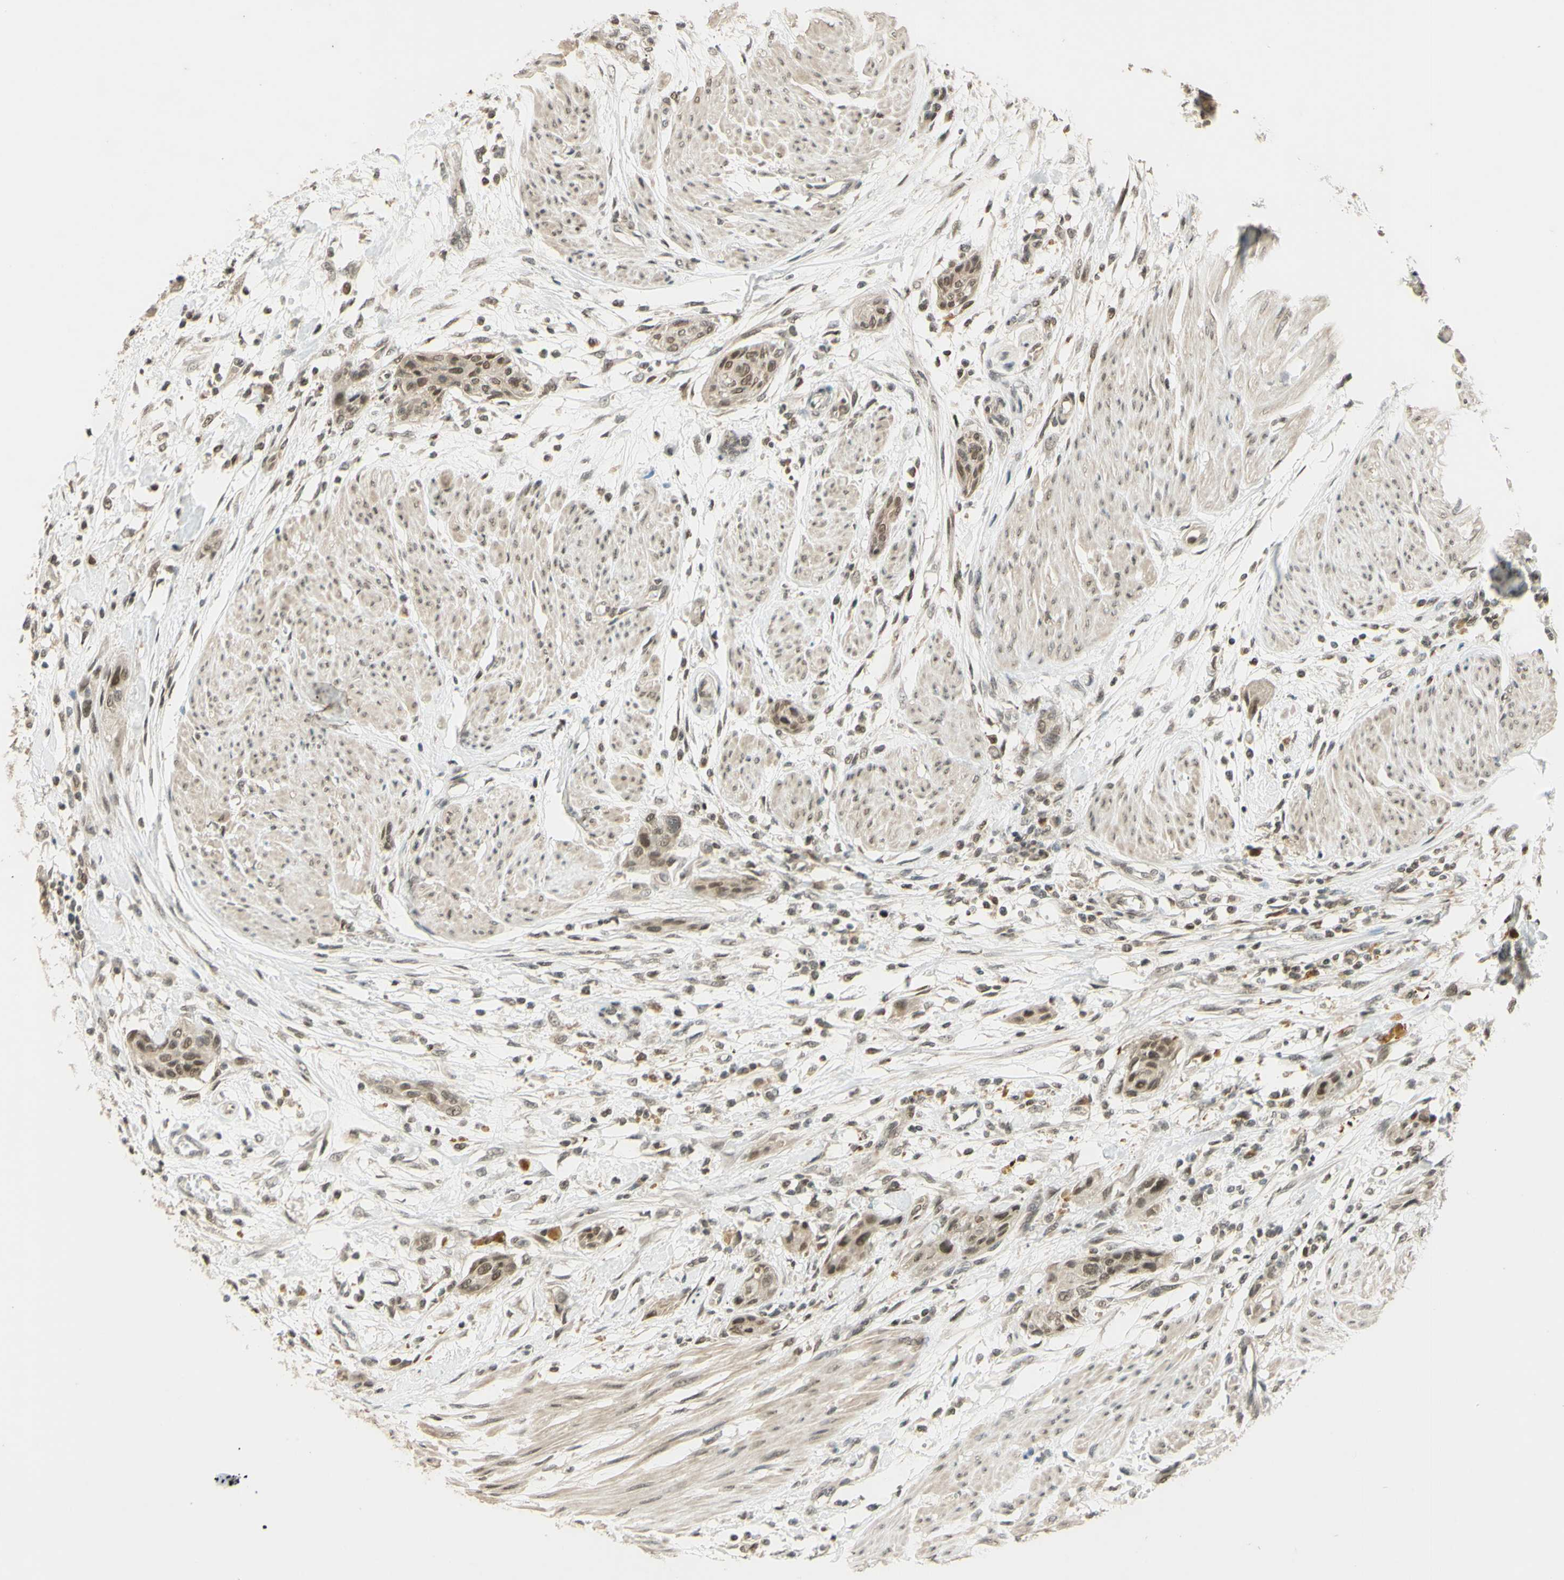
{"staining": {"intensity": "weak", "quantity": ">75%", "location": "cytoplasmic/membranous,nuclear"}, "tissue": "urothelial cancer", "cell_type": "Tumor cells", "image_type": "cancer", "snomed": [{"axis": "morphology", "description": "Urothelial carcinoma, High grade"}, {"axis": "topography", "description": "Urinary bladder"}], "caption": "High-magnification brightfield microscopy of urothelial cancer stained with DAB (brown) and counterstained with hematoxylin (blue). tumor cells exhibit weak cytoplasmic/membranous and nuclear staining is identified in about>75% of cells. (Stains: DAB in brown, nuclei in blue, Microscopy: brightfield microscopy at high magnification).", "gene": "SMARCB1", "patient": {"sex": "male", "age": 35}}